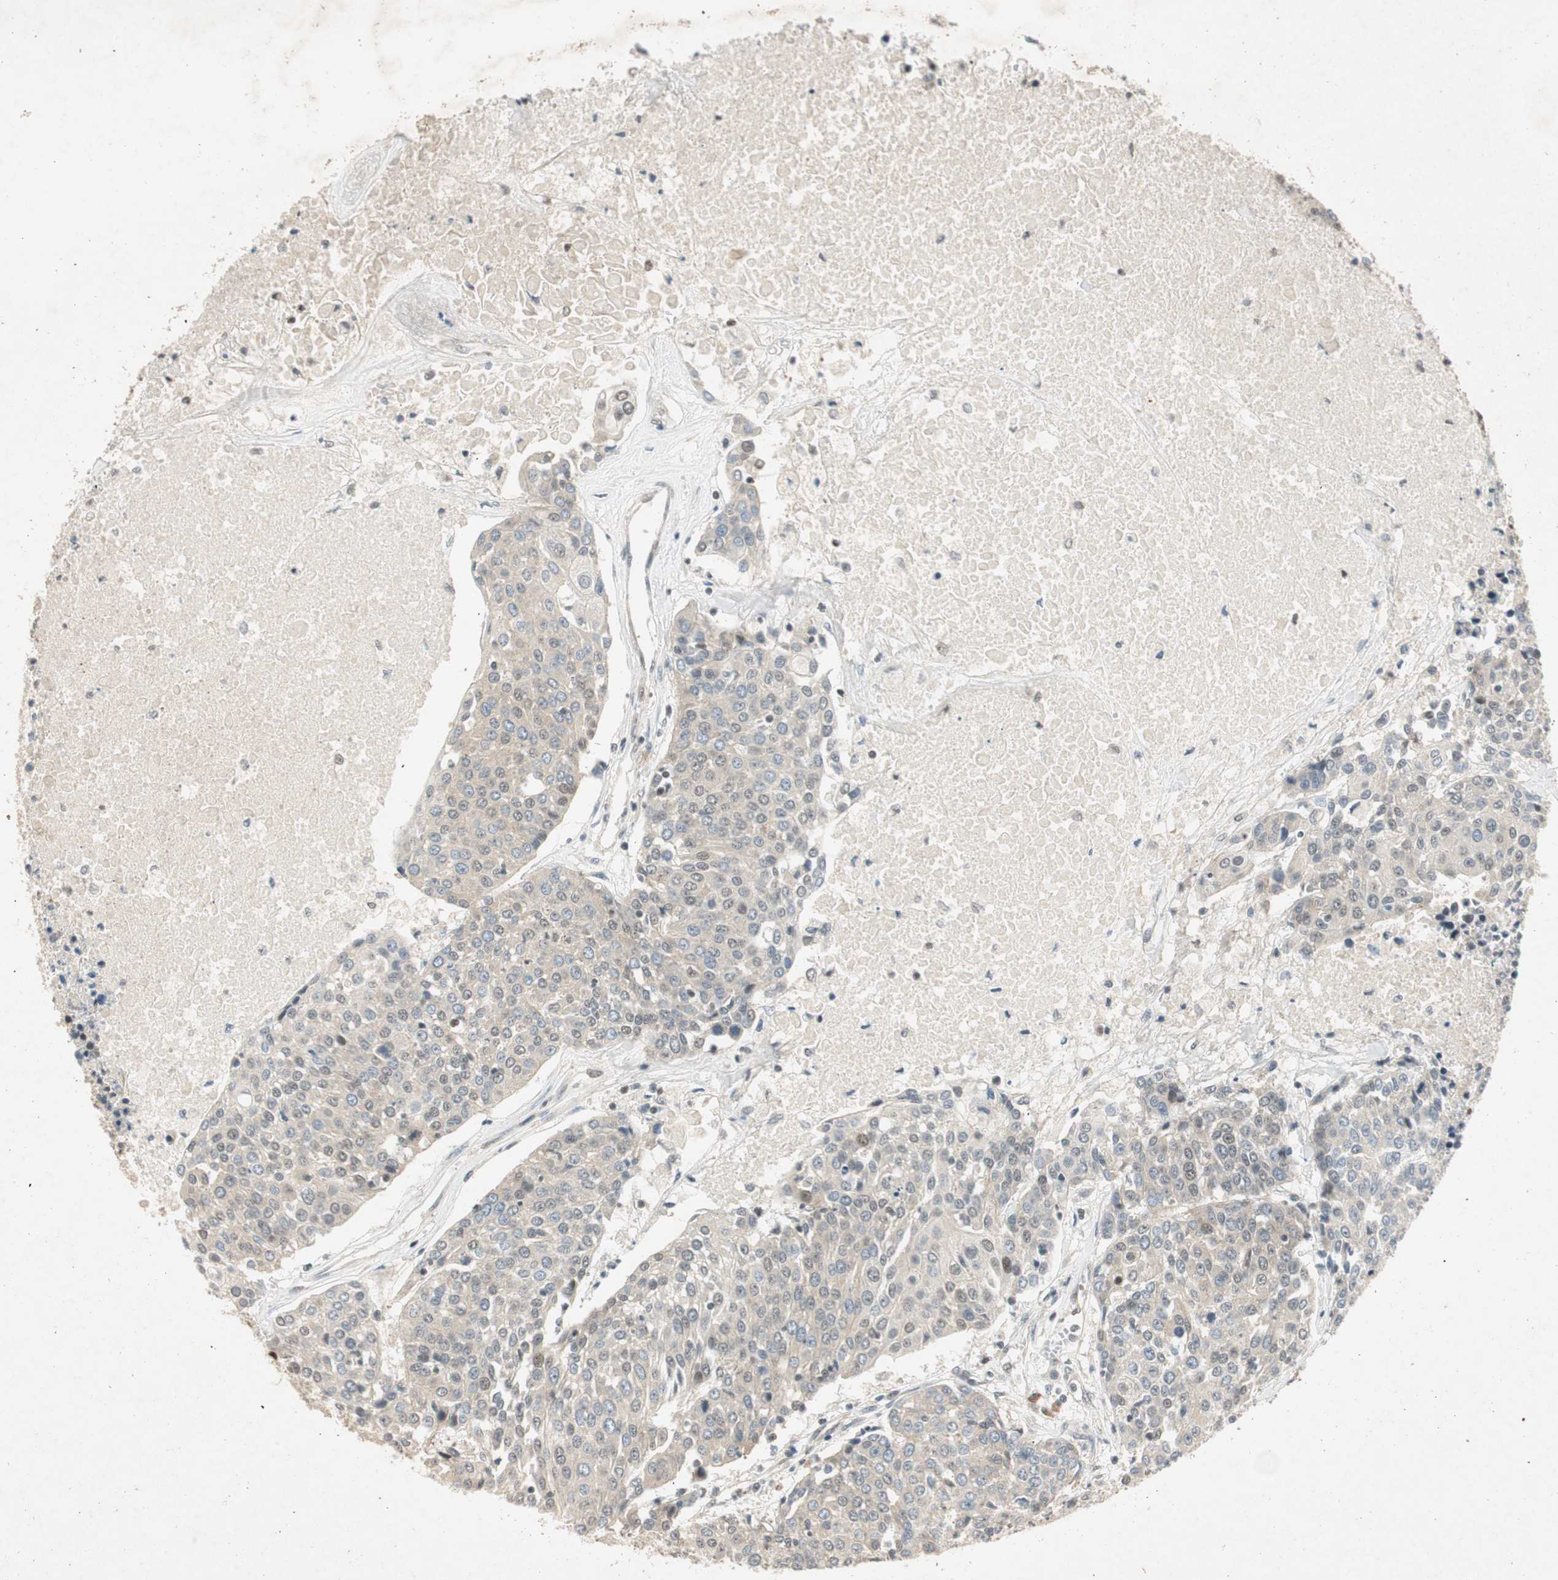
{"staining": {"intensity": "negative", "quantity": "none", "location": "none"}, "tissue": "urothelial cancer", "cell_type": "Tumor cells", "image_type": "cancer", "snomed": [{"axis": "morphology", "description": "Urothelial carcinoma, High grade"}, {"axis": "topography", "description": "Urinary bladder"}], "caption": "There is no significant positivity in tumor cells of urothelial carcinoma (high-grade).", "gene": "NCBP3", "patient": {"sex": "female", "age": 85}}